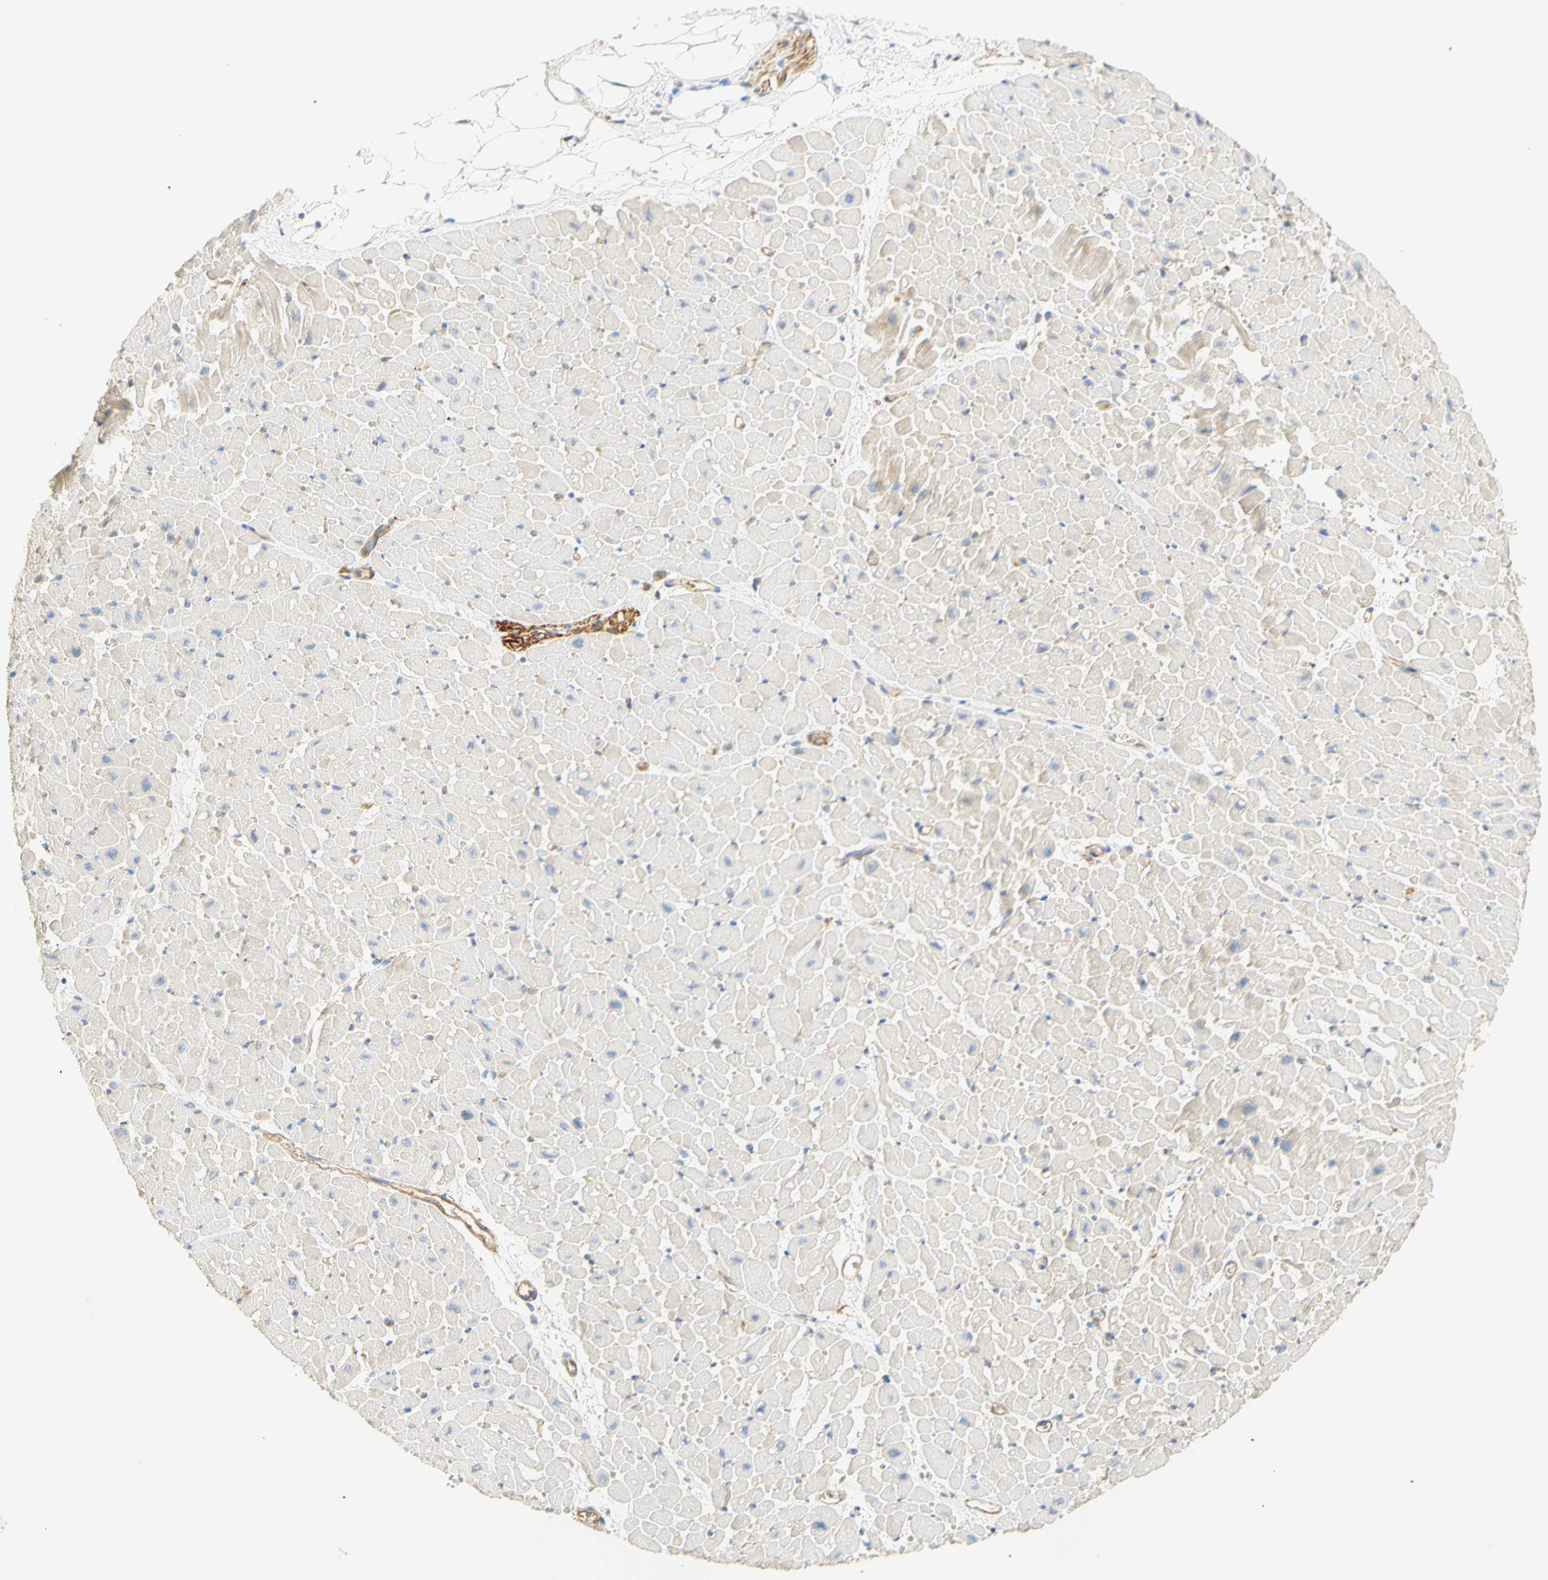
{"staining": {"intensity": "negative", "quantity": "none", "location": "none"}, "tissue": "heart muscle", "cell_type": "Cardiomyocytes", "image_type": "normal", "snomed": [{"axis": "morphology", "description": "Normal tissue, NOS"}, {"axis": "topography", "description": "Heart"}], "caption": "Cardiomyocytes show no significant expression in unremarkable heart muscle. (Brightfield microscopy of DAB IHC at high magnification).", "gene": "KCNE4", "patient": {"sex": "male", "age": 45}}